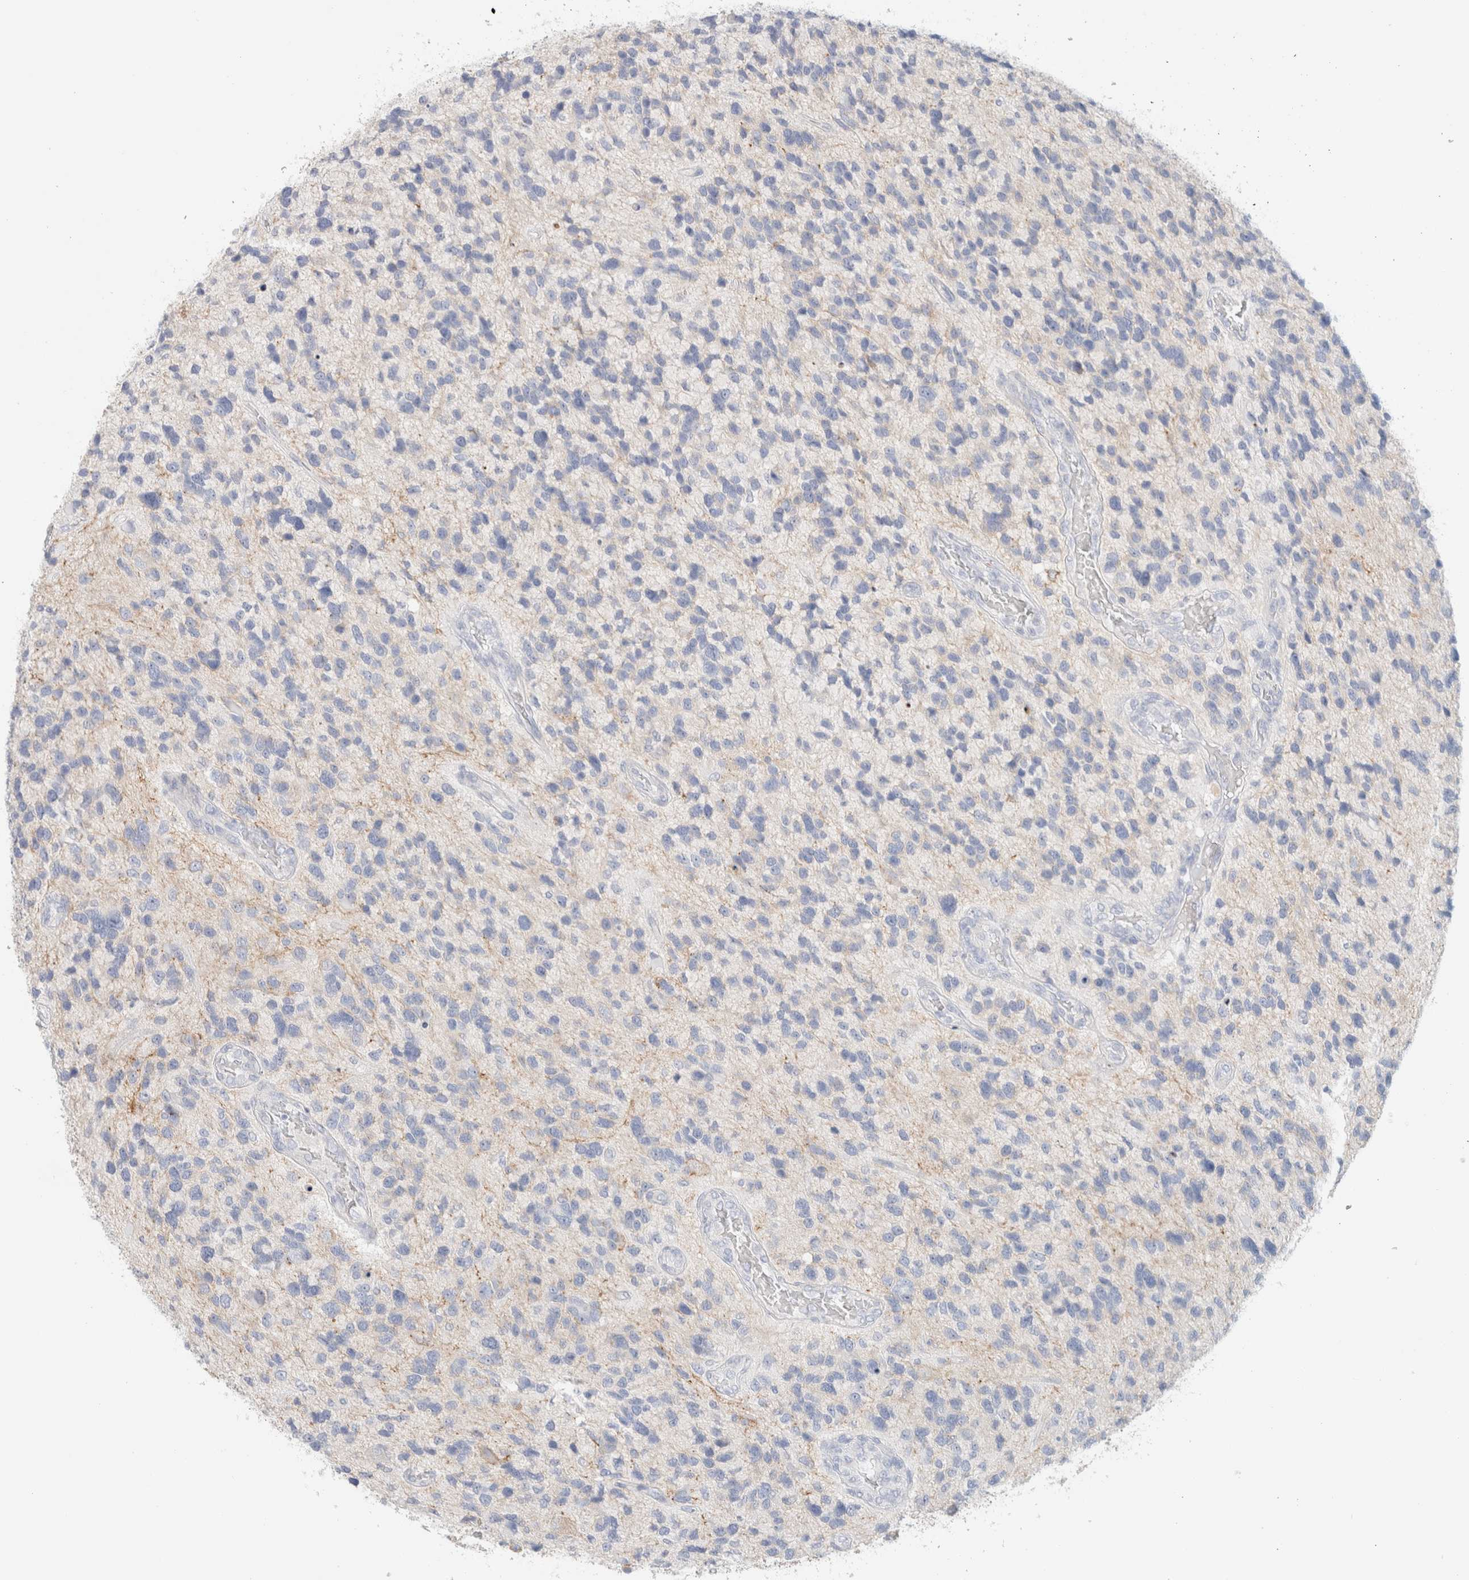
{"staining": {"intensity": "negative", "quantity": "none", "location": "none"}, "tissue": "glioma", "cell_type": "Tumor cells", "image_type": "cancer", "snomed": [{"axis": "morphology", "description": "Glioma, malignant, High grade"}, {"axis": "topography", "description": "Brain"}], "caption": "DAB (3,3'-diaminobenzidine) immunohistochemical staining of glioma displays no significant staining in tumor cells.", "gene": "HEXD", "patient": {"sex": "female", "age": 58}}